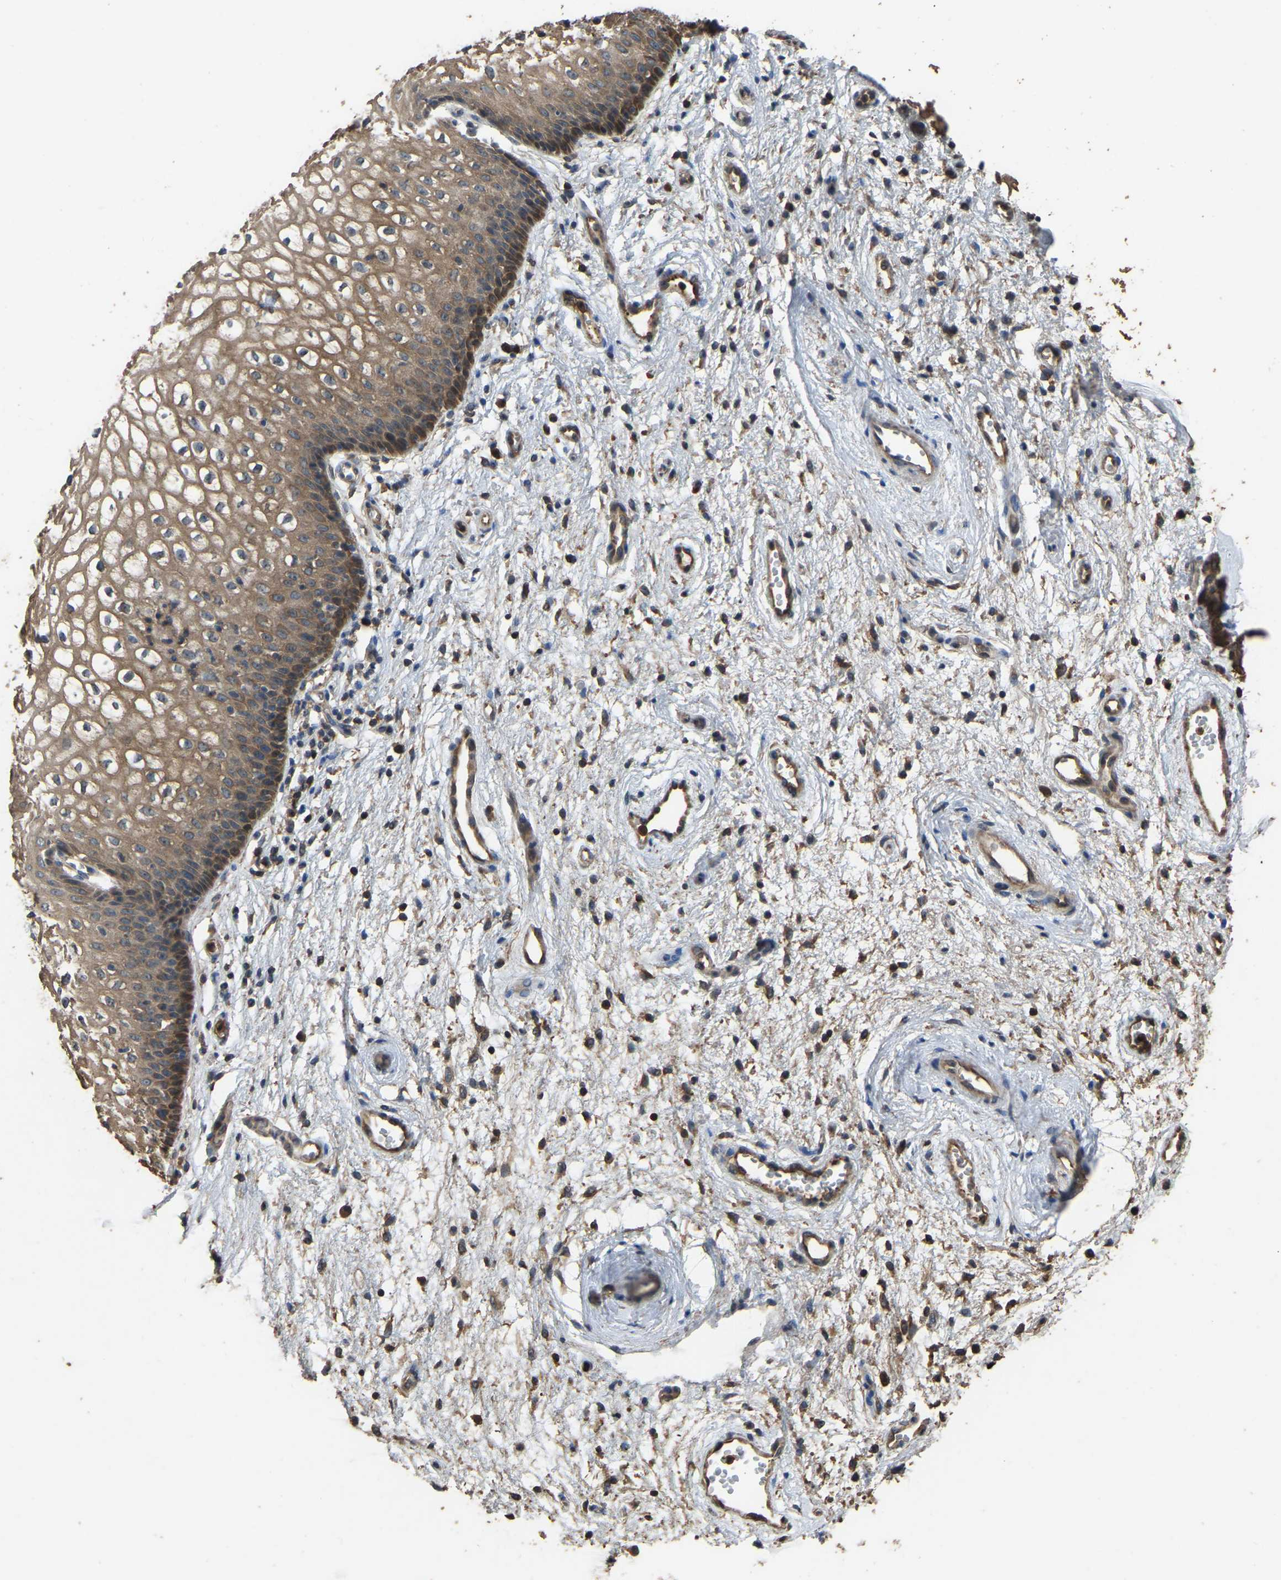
{"staining": {"intensity": "moderate", "quantity": ">75%", "location": "cytoplasmic/membranous"}, "tissue": "vagina", "cell_type": "Squamous epithelial cells", "image_type": "normal", "snomed": [{"axis": "morphology", "description": "Normal tissue, NOS"}, {"axis": "topography", "description": "Vagina"}], "caption": "IHC (DAB) staining of normal vagina demonstrates moderate cytoplasmic/membranous protein expression in about >75% of squamous epithelial cells.", "gene": "FHIT", "patient": {"sex": "female", "age": 34}}